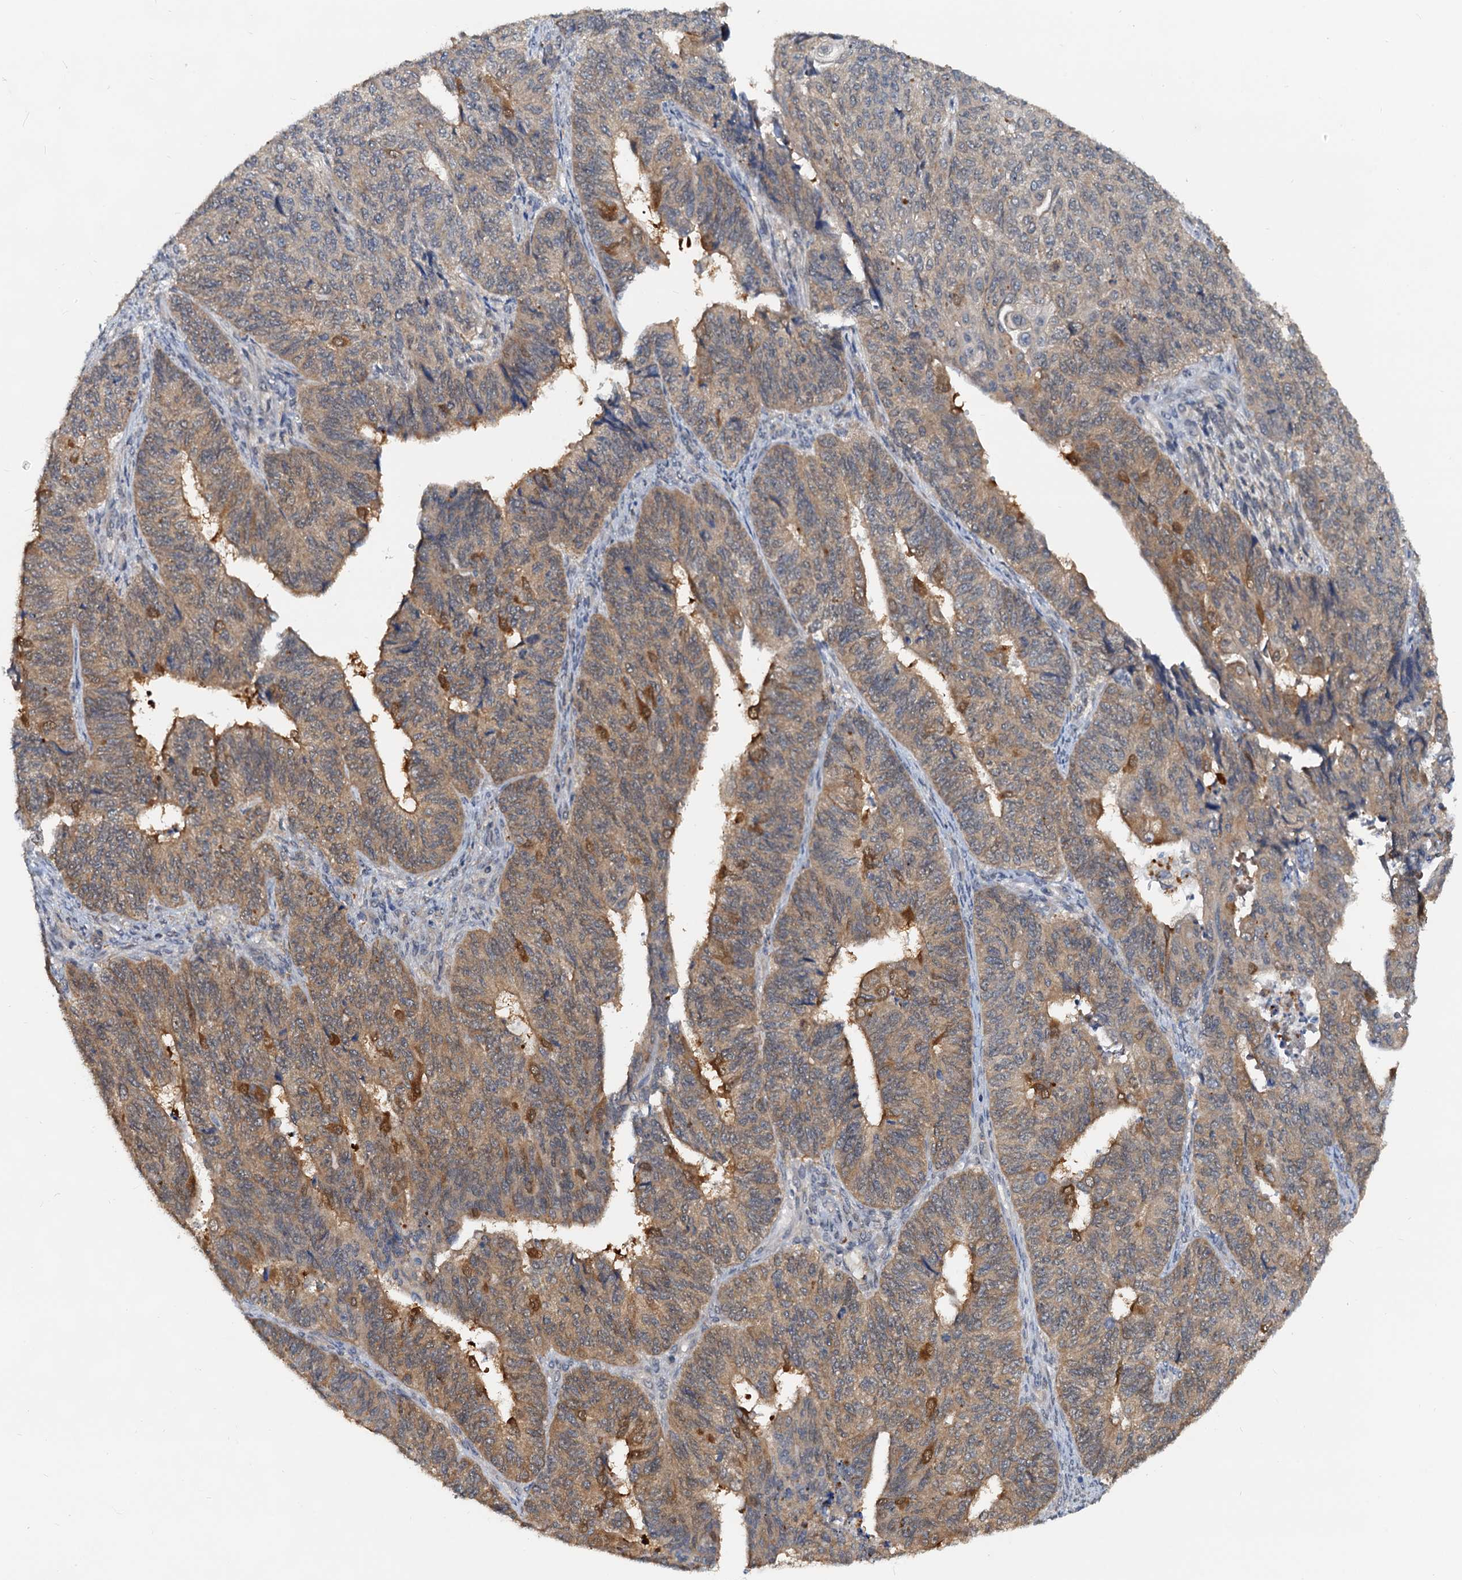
{"staining": {"intensity": "moderate", "quantity": ">75%", "location": "cytoplasmic/membranous"}, "tissue": "endometrial cancer", "cell_type": "Tumor cells", "image_type": "cancer", "snomed": [{"axis": "morphology", "description": "Adenocarcinoma, NOS"}, {"axis": "topography", "description": "Endometrium"}], "caption": "Immunohistochemical staining of human endometrial cancer (adenocarcinoma) exhibits medium levels of moderate cytoplasmic/membranous staining in about >75% of tumor cells.", "gene": "PTGES3", "patient": {"sex": "female", "age": 32}}